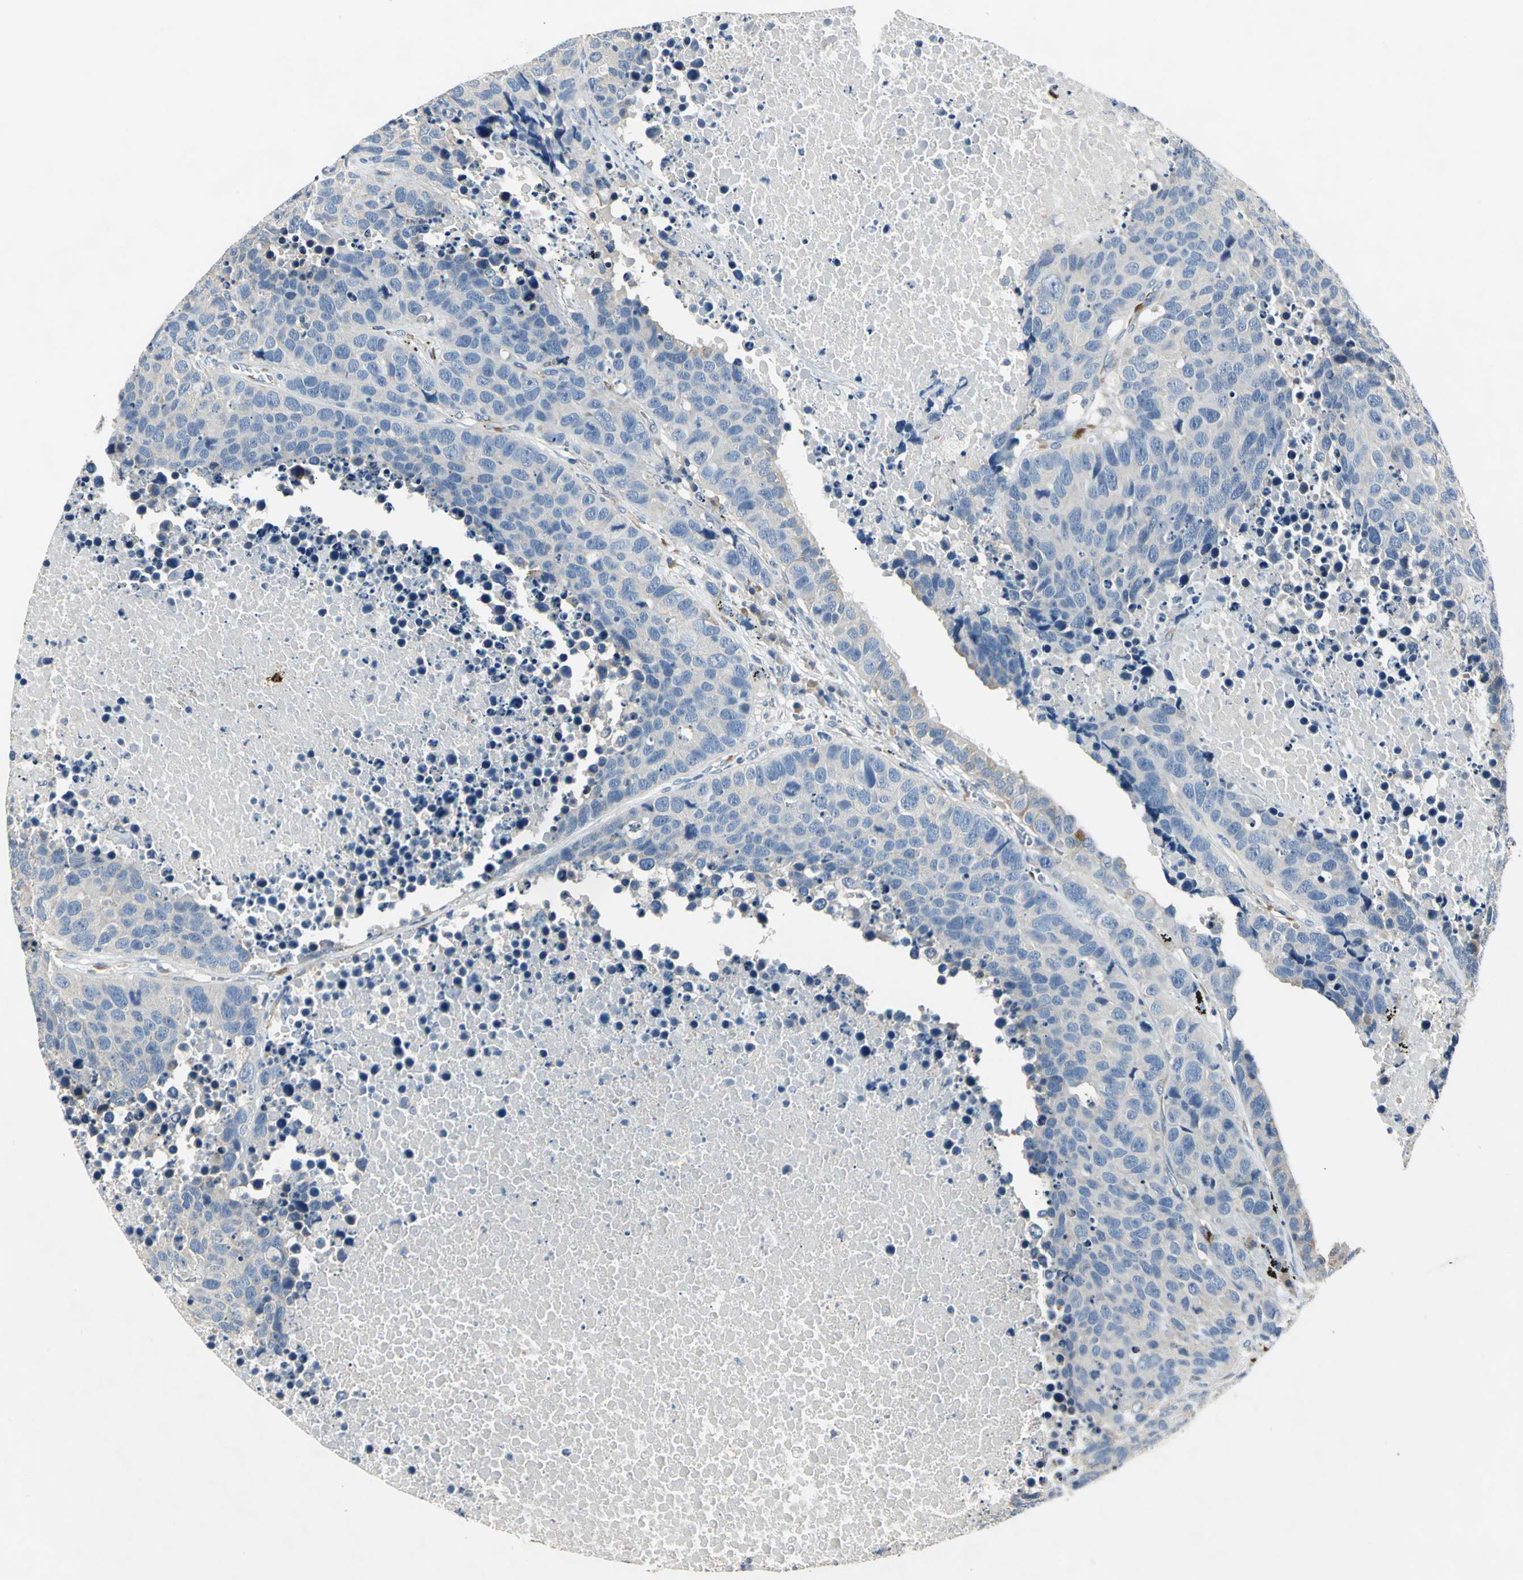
{"staining": {"intensity": "weak", "quantity": "<25%", "location": "cytoplasmic/membranous"}, "tissue": "carcinoid", "cell_type": "Tumor cells", "image_type": "cancer", "snomed": [{"axis": "morphology", "description": "Carcinoid, malignant, NOS"}, {"axis": "topography", "description": "Lung"}], "caption": "The micrograph shows no staining of tumor cells in carcinoid (malignant).", "gene": "B3GNT2", "patient": {"sex": "male", "age": 60}}